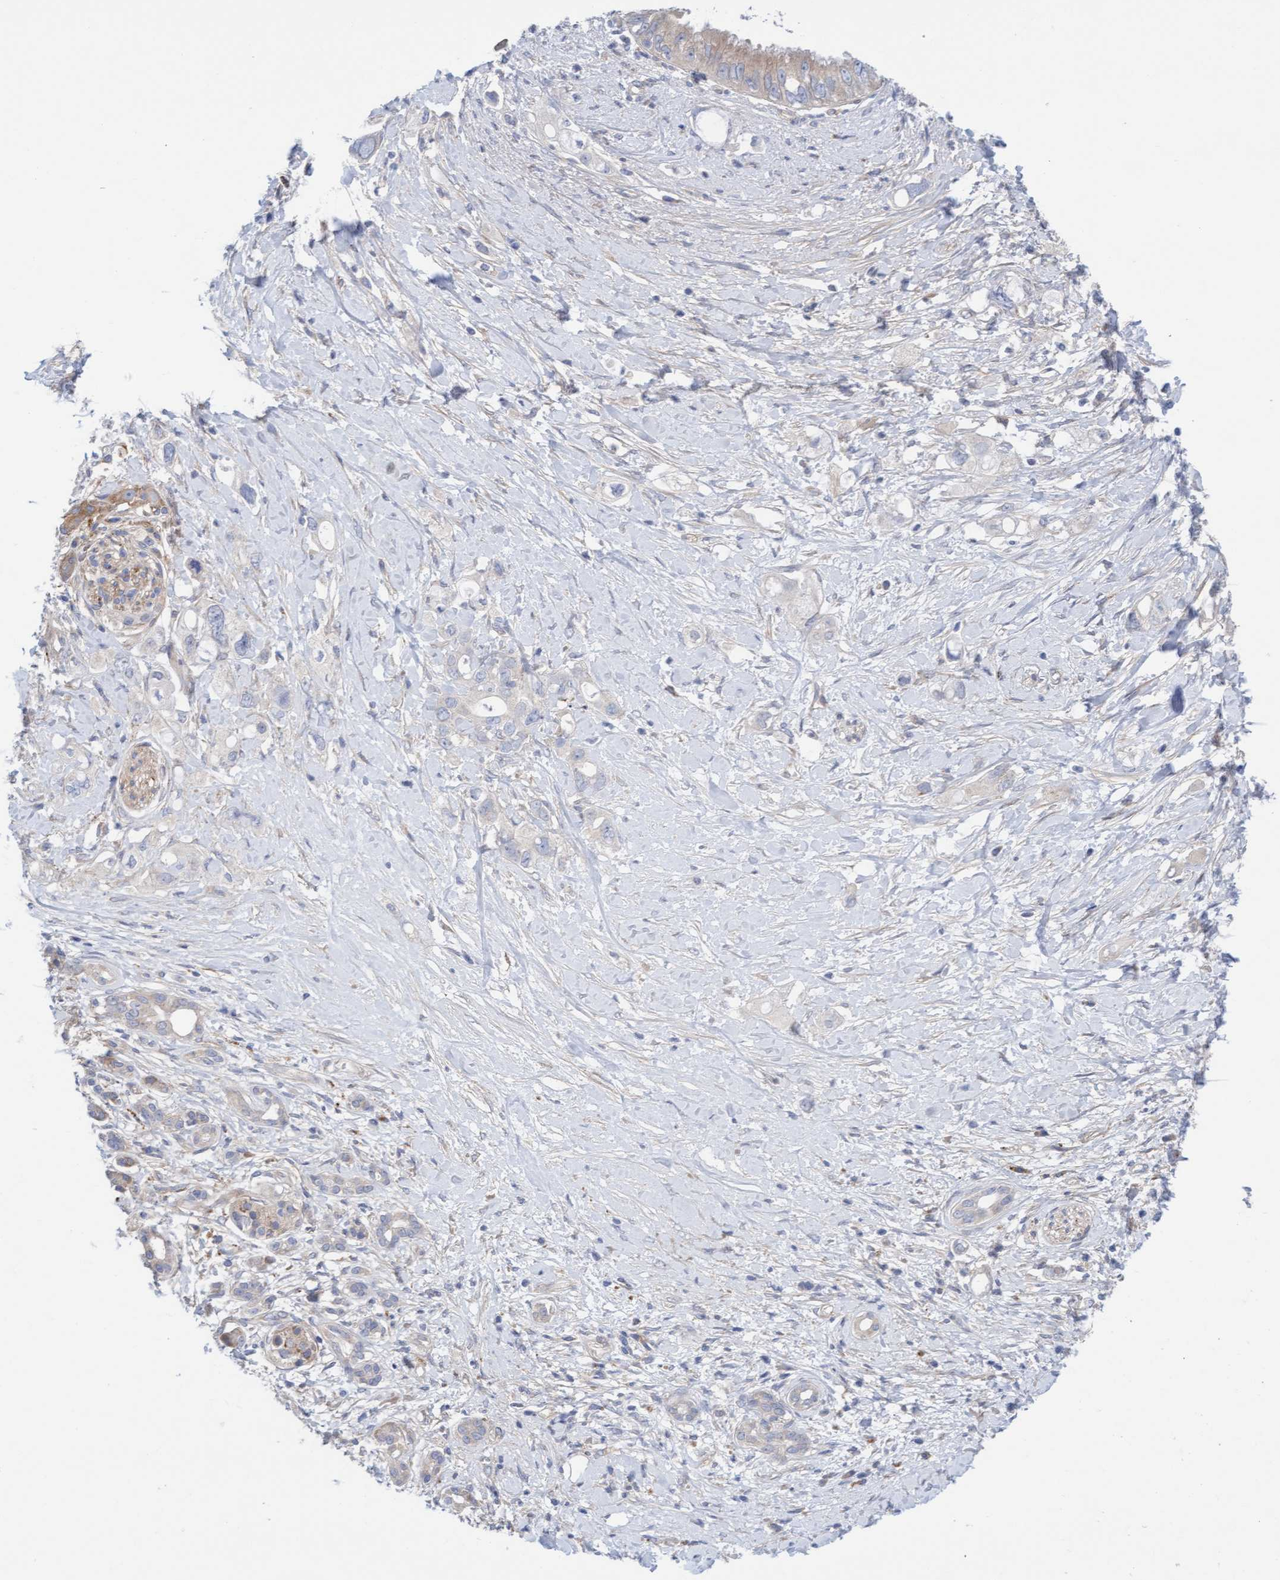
{"staining": {"intensity": "negative", "quantity": "none", "location": "none"}, "tissue": "pancreatic cancer", "cell_type": "Tumor cells", "image_type": "cancer", "snomed": [{"axis": "morphology", "description": "Adenocarcinoma, NOS"}, {"axis": "topography", "description": "Pancreas"}], "caption": "An IHC micrograph of adenocarcinoma (pancreatic) is shown. There is no staining in tumor cells of adenocarcinoma (pancreatic).", "gene": "CDK5RAP3", "patient": {"sex": "female", "age": 56}}